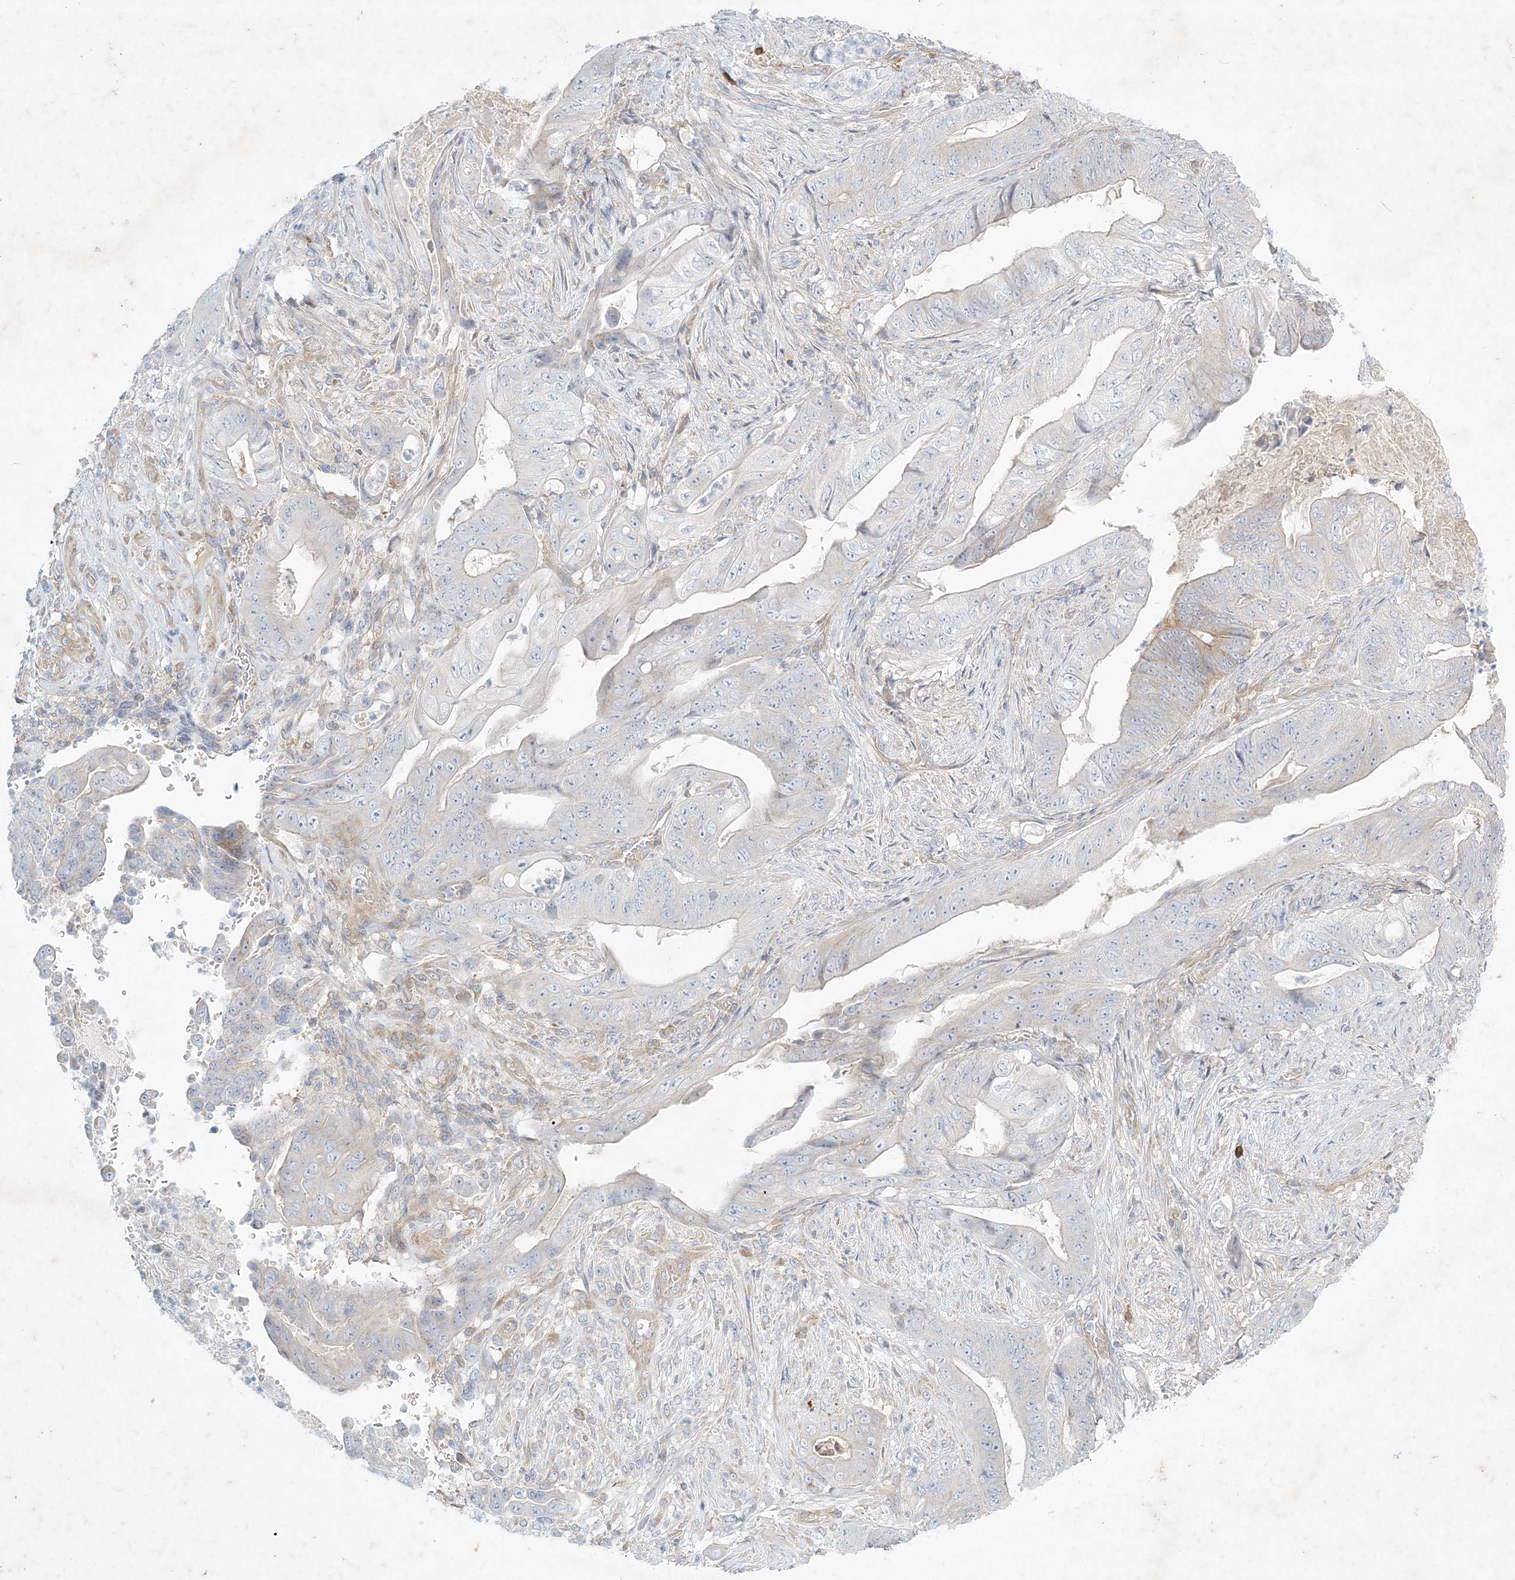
{"staining": {"intensity": "negative", "quantity": "none", "location": "none"}, "tissue": "stomach cancer", "cell_type": "Tumor cells", "image_type": "cancer", "snomed": [{"axis": "morphology", "description": "Adenocarcinoma, NOS"}, {"axis": "topography", "description": "Stomach"}], "caption": "IHC photomicrograph of adenocarcinoma (stomach) stained for a protein (brown), which demonstrates no positivity in tumor cells. (DAB IHC, high magnification).", "gene": "STK11IP", "patient": {"sex": "female", "age": 73}}